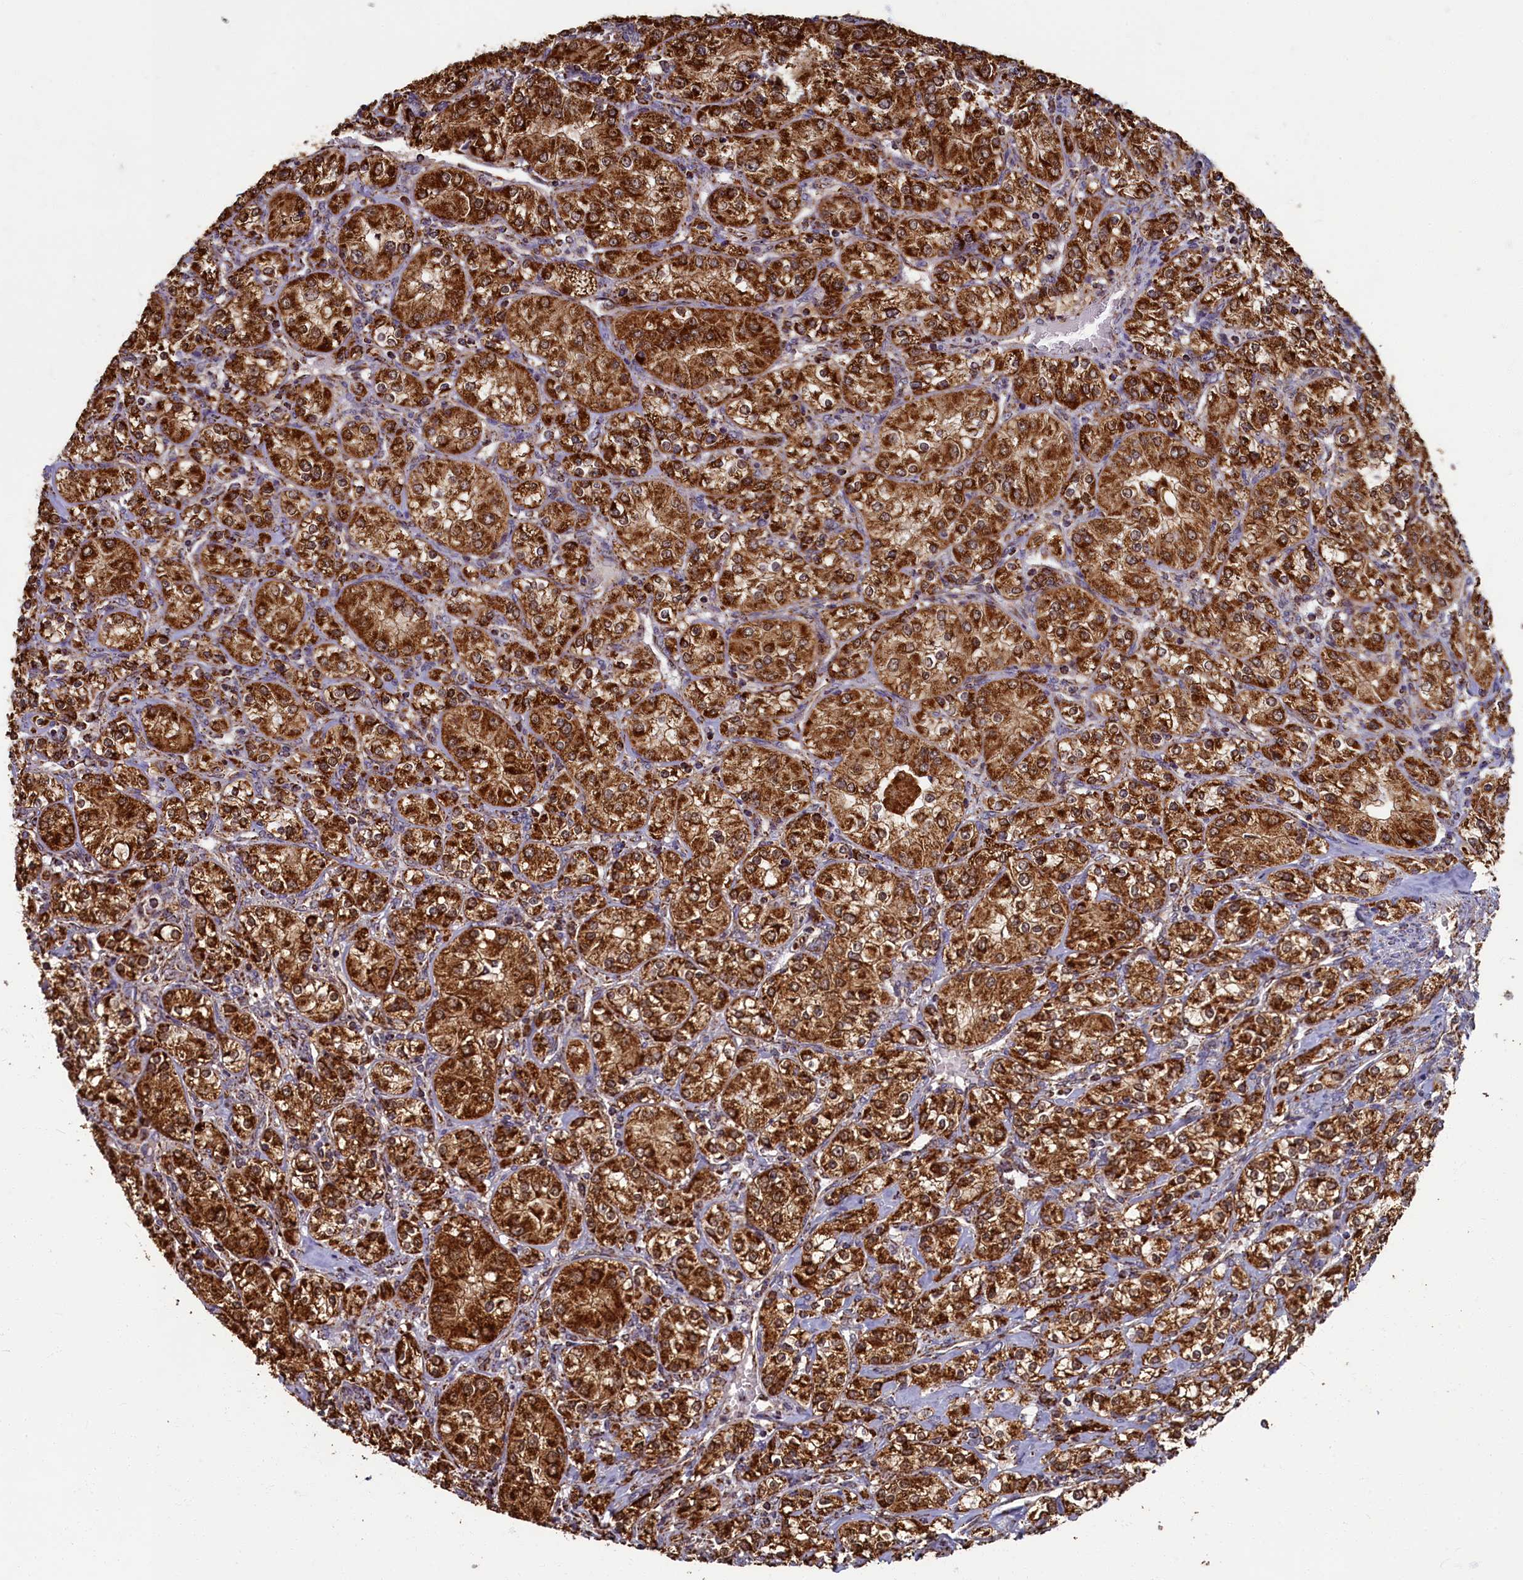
{"staining": {"intensity": "strong", "quantity": ">75%", "location": "cytoplasmic/membranous"}, "tissue": "renal cancer", "cell_type": "Tumor cells", "image_type": "cancer", "snomed": [{"axis": "morphology", "description": "Adenocarcinoma, NOS"}, {"axis": "topography", "description": "Kidney"}], "caption": "Tumor cells demonstrate high levels of strong cytoplasmic/membranous positivity in approximately >75% of cells in renal cancer. (DAB IHC, brown staining for protein, blue staining for nuclei).", "gene": "SPR", "patient": {"sex": "male", "age": 77}}